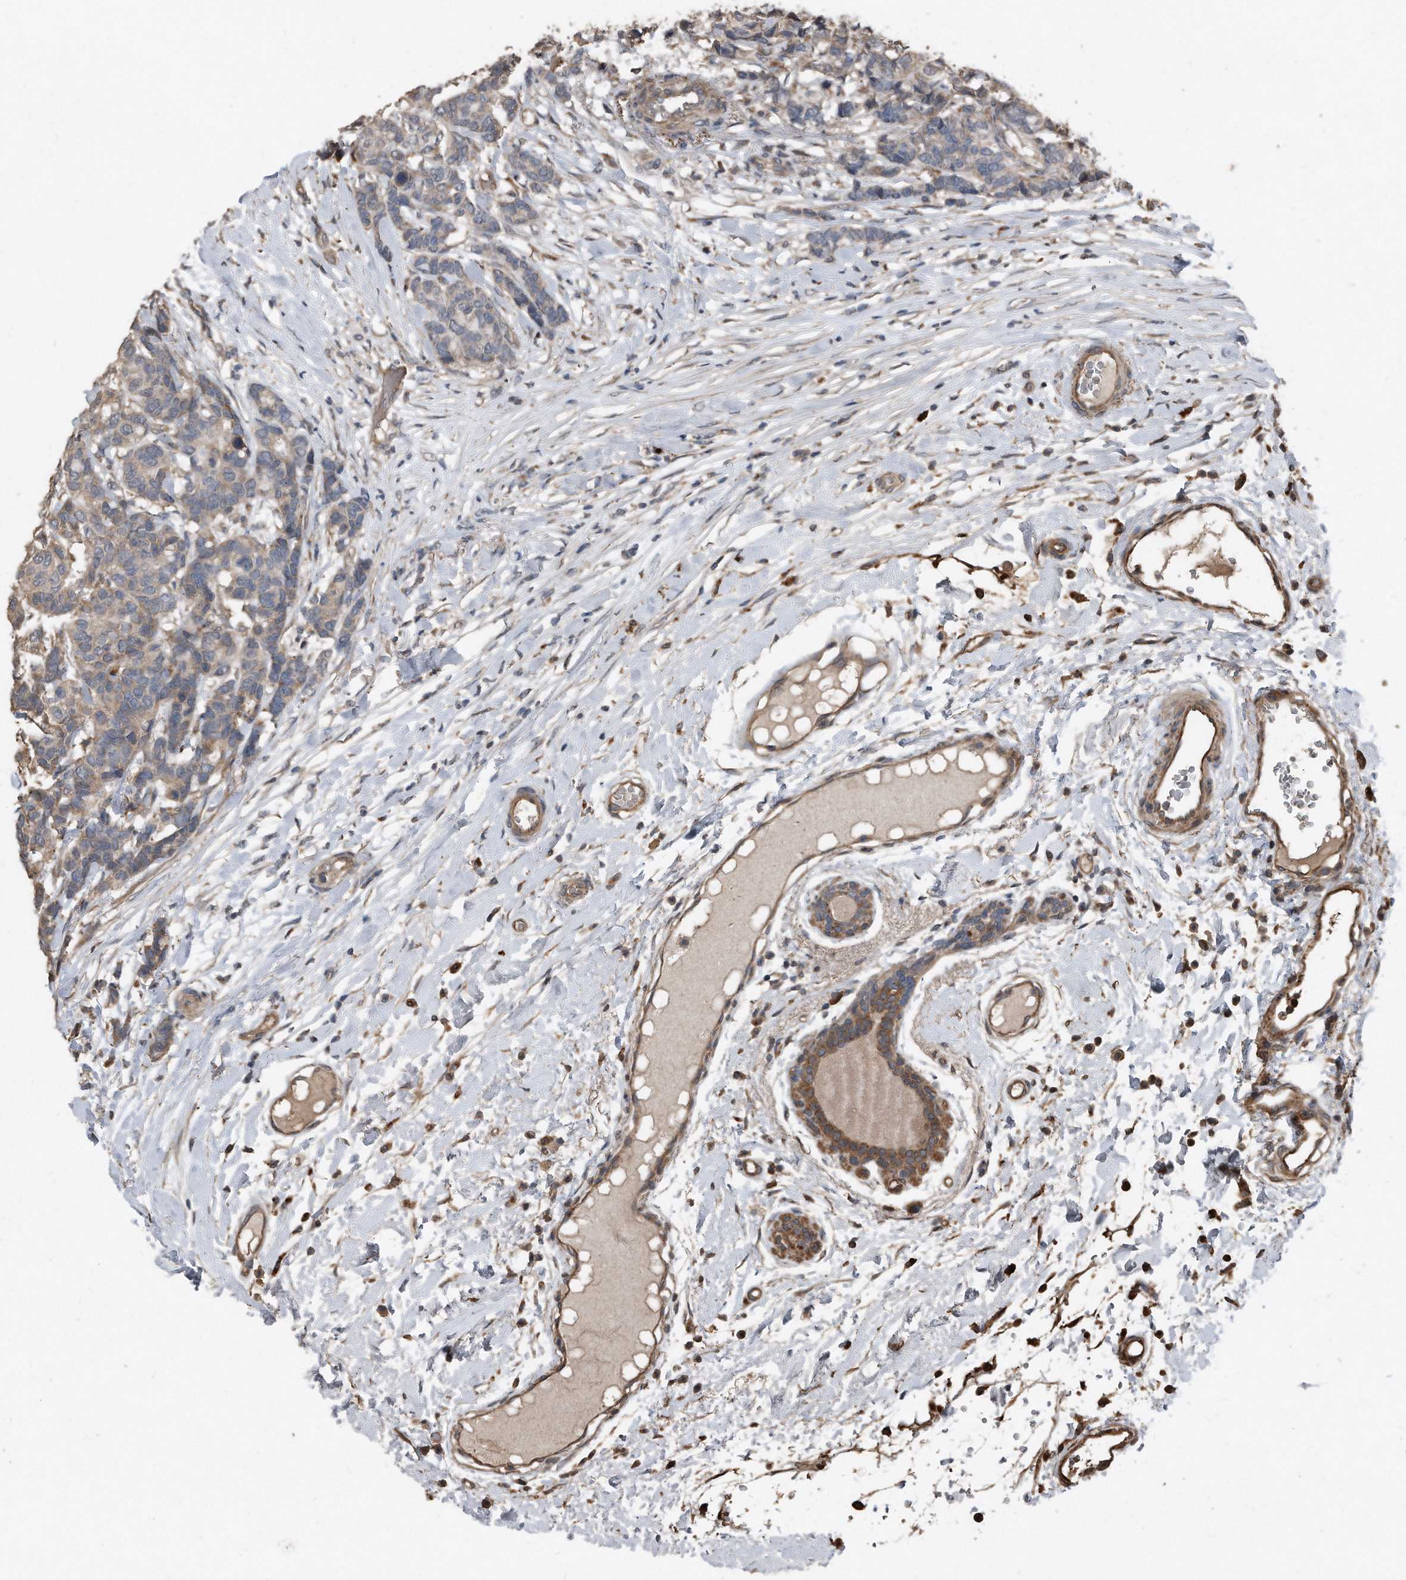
{"staining": {"intensity": "weak", "quantity": "<25%", "location": "cytoplasmic/membranous"}, "tissue": "breast cancer", "cell_type": "Tumor cells", "image_type": "cancer", "snomed": [{"axis": "morphology", "description": "Duct carcinoma"}, {"axis": "topography", "description": "Breast"}], "caption": "This is a image of immunohistochemistry staining of breast cancer (infiltrating ductal carcinoma), which shows no positivity in tumor cells.", "gene": "ANKRD10", "patient": {"sex": "female", "age": 87}}